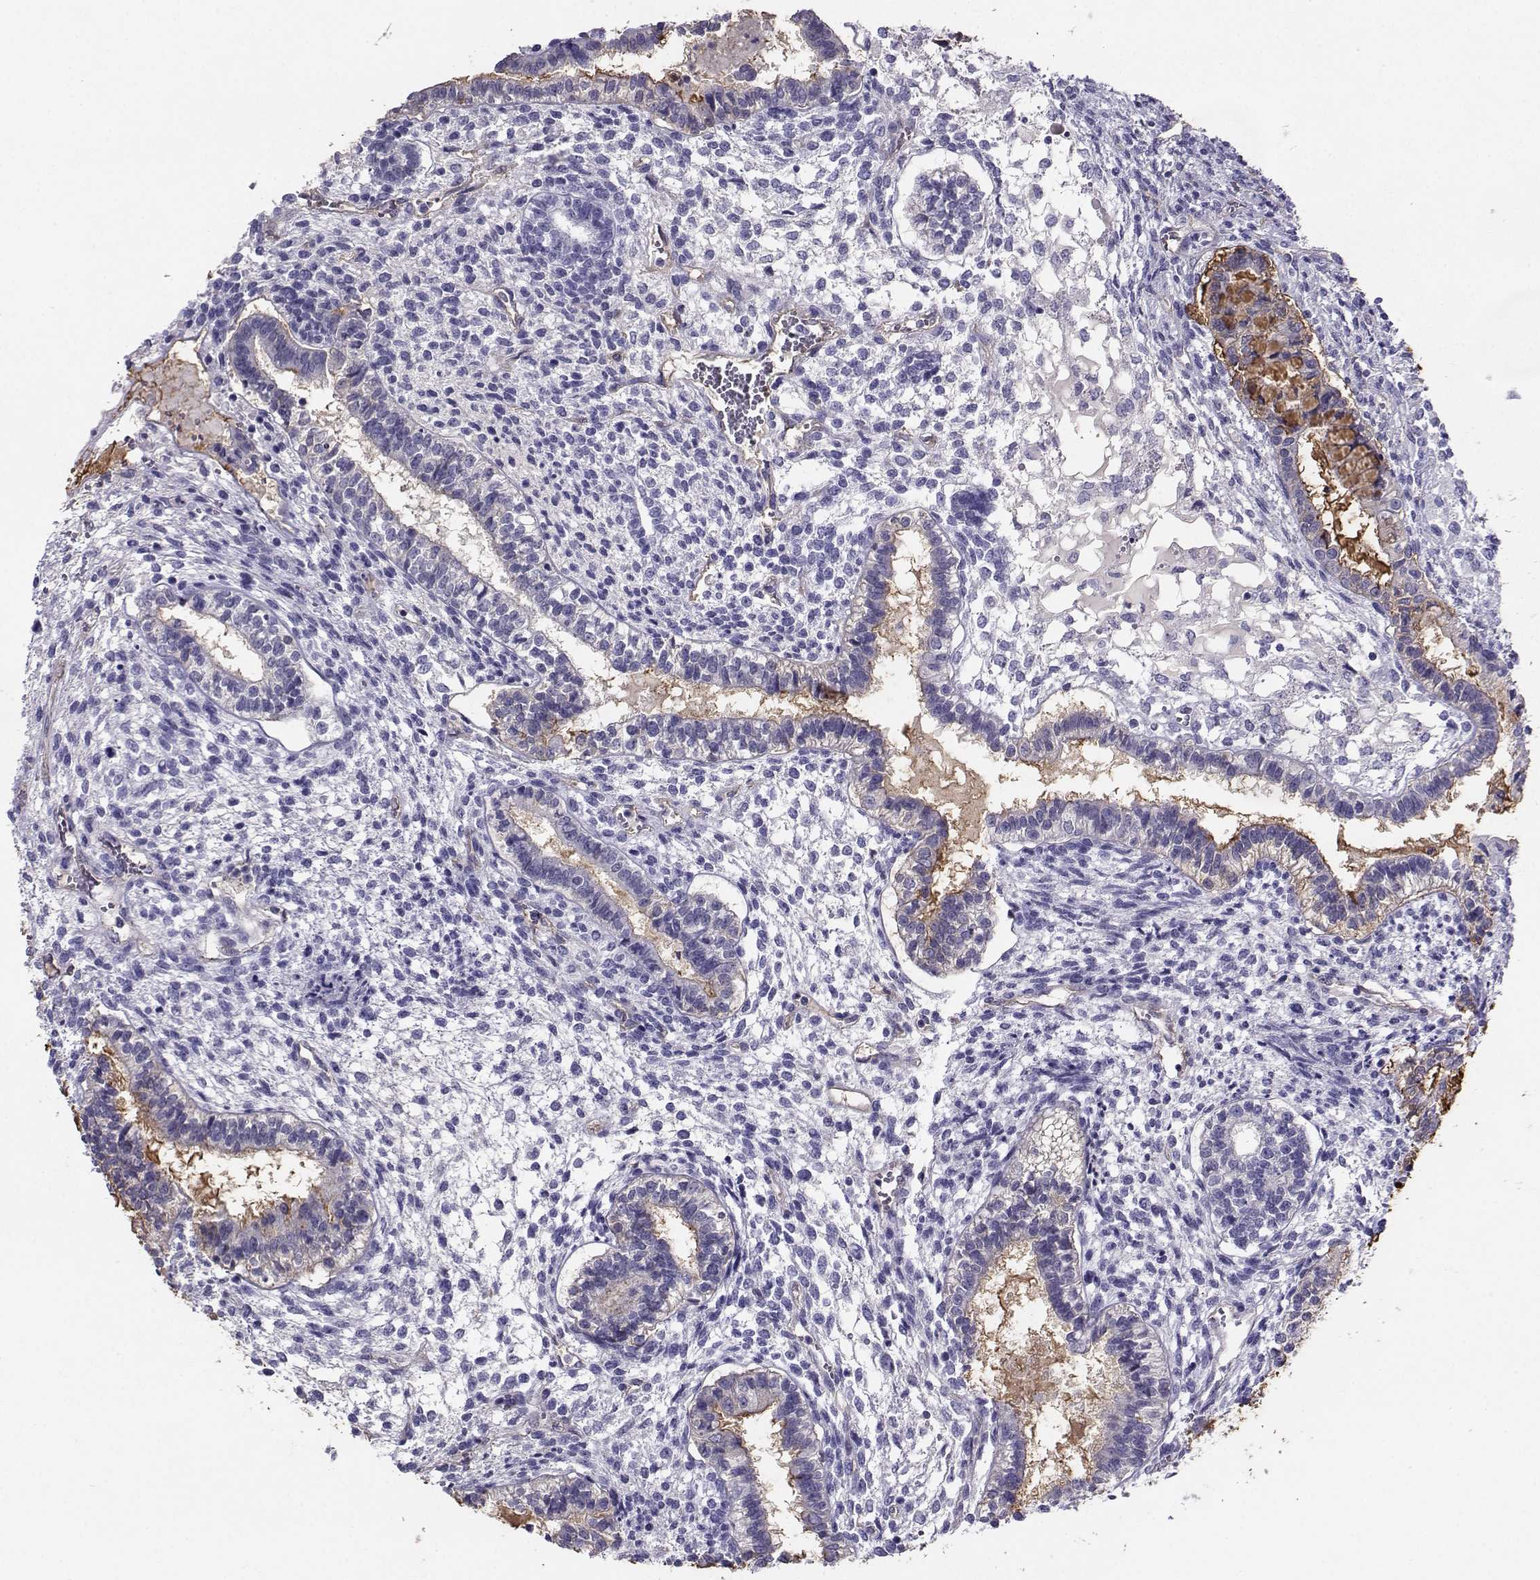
{"staining": {"intensity": "moderate", "quantity": "<25%", "location": "cytoplasmic/membranous"}, "tissue": "testis cancer", "cell_type": "Tumor cells", "image_type": "cancer", "snomed": [{"axis": "morphology", "description": "Carcinoma, Embryonal, NOS"}, {"axis": "topography", "description": "Testis"}], "caption": "Immunohistochemistry (IHC) (DAB) staining of embryonal carcinoma (testis) reveals moderate cytoplasmic/membranous protein positivity in about <25% of tumor cells.", "gene": "CLUL1", "patient": {"sex": "male", "age": 37}}